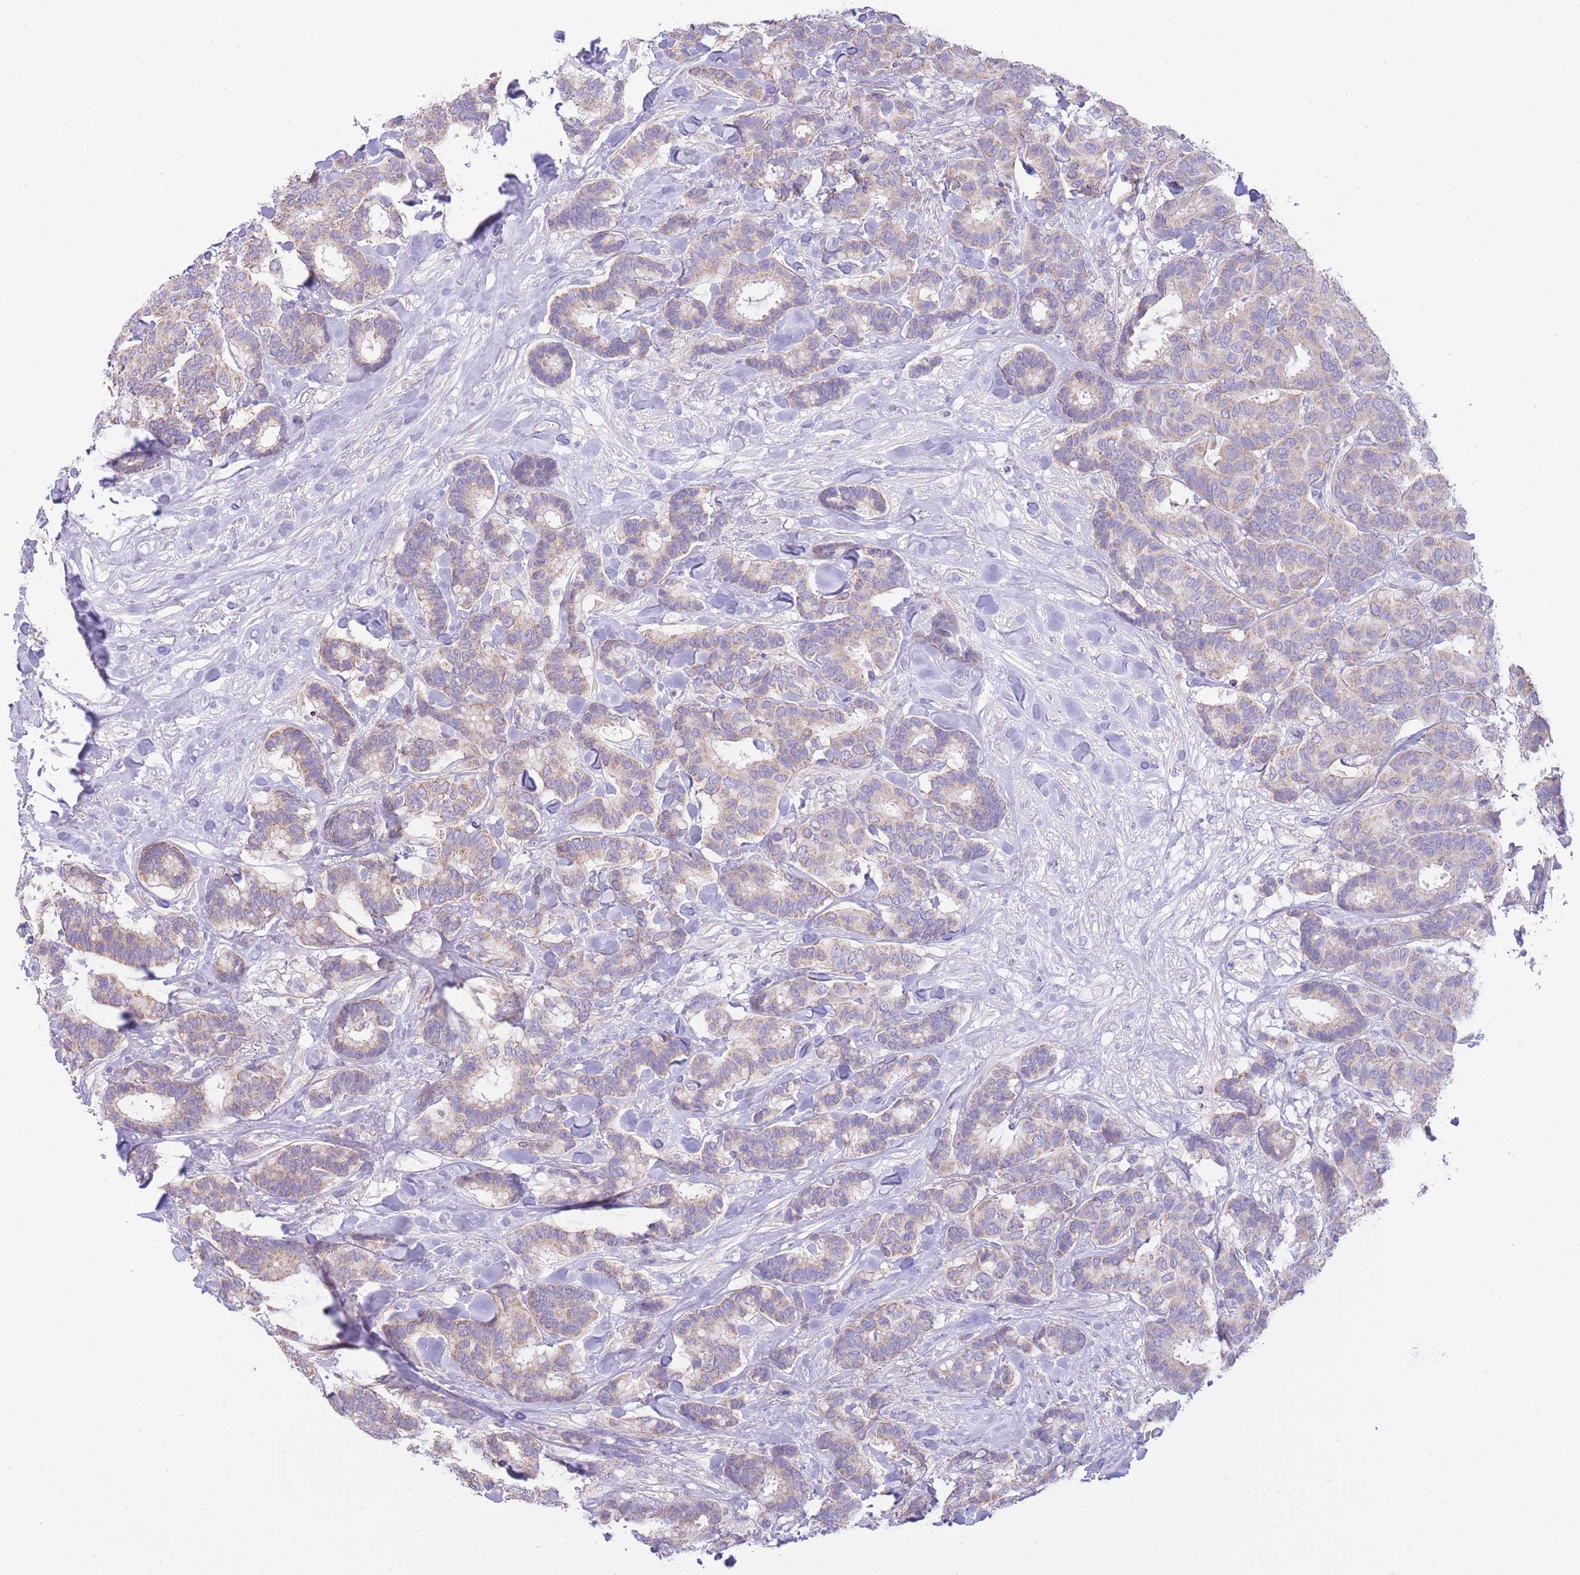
{"staining": {"intensity": "weak", "quantity": "<25%", "location": "cytoplasmic/membranous"}, "tissue": "breast cancer", "cell_type": "Tumor cells", "image_type": "cancer", "snomed": [{"axis": "morphology", "description": "Normal tissue, NOS"}, {"axis": "morphology", "description": "Duct carcinoma"}, {"axis": "topography", "description": "Breast"}], "caption": "This is a histopathology image of IHC staining of breast cancer, which shows no expression in tumor cells.", "gene": "PGM1", "patient": {"sex": "female", "age": 87}}